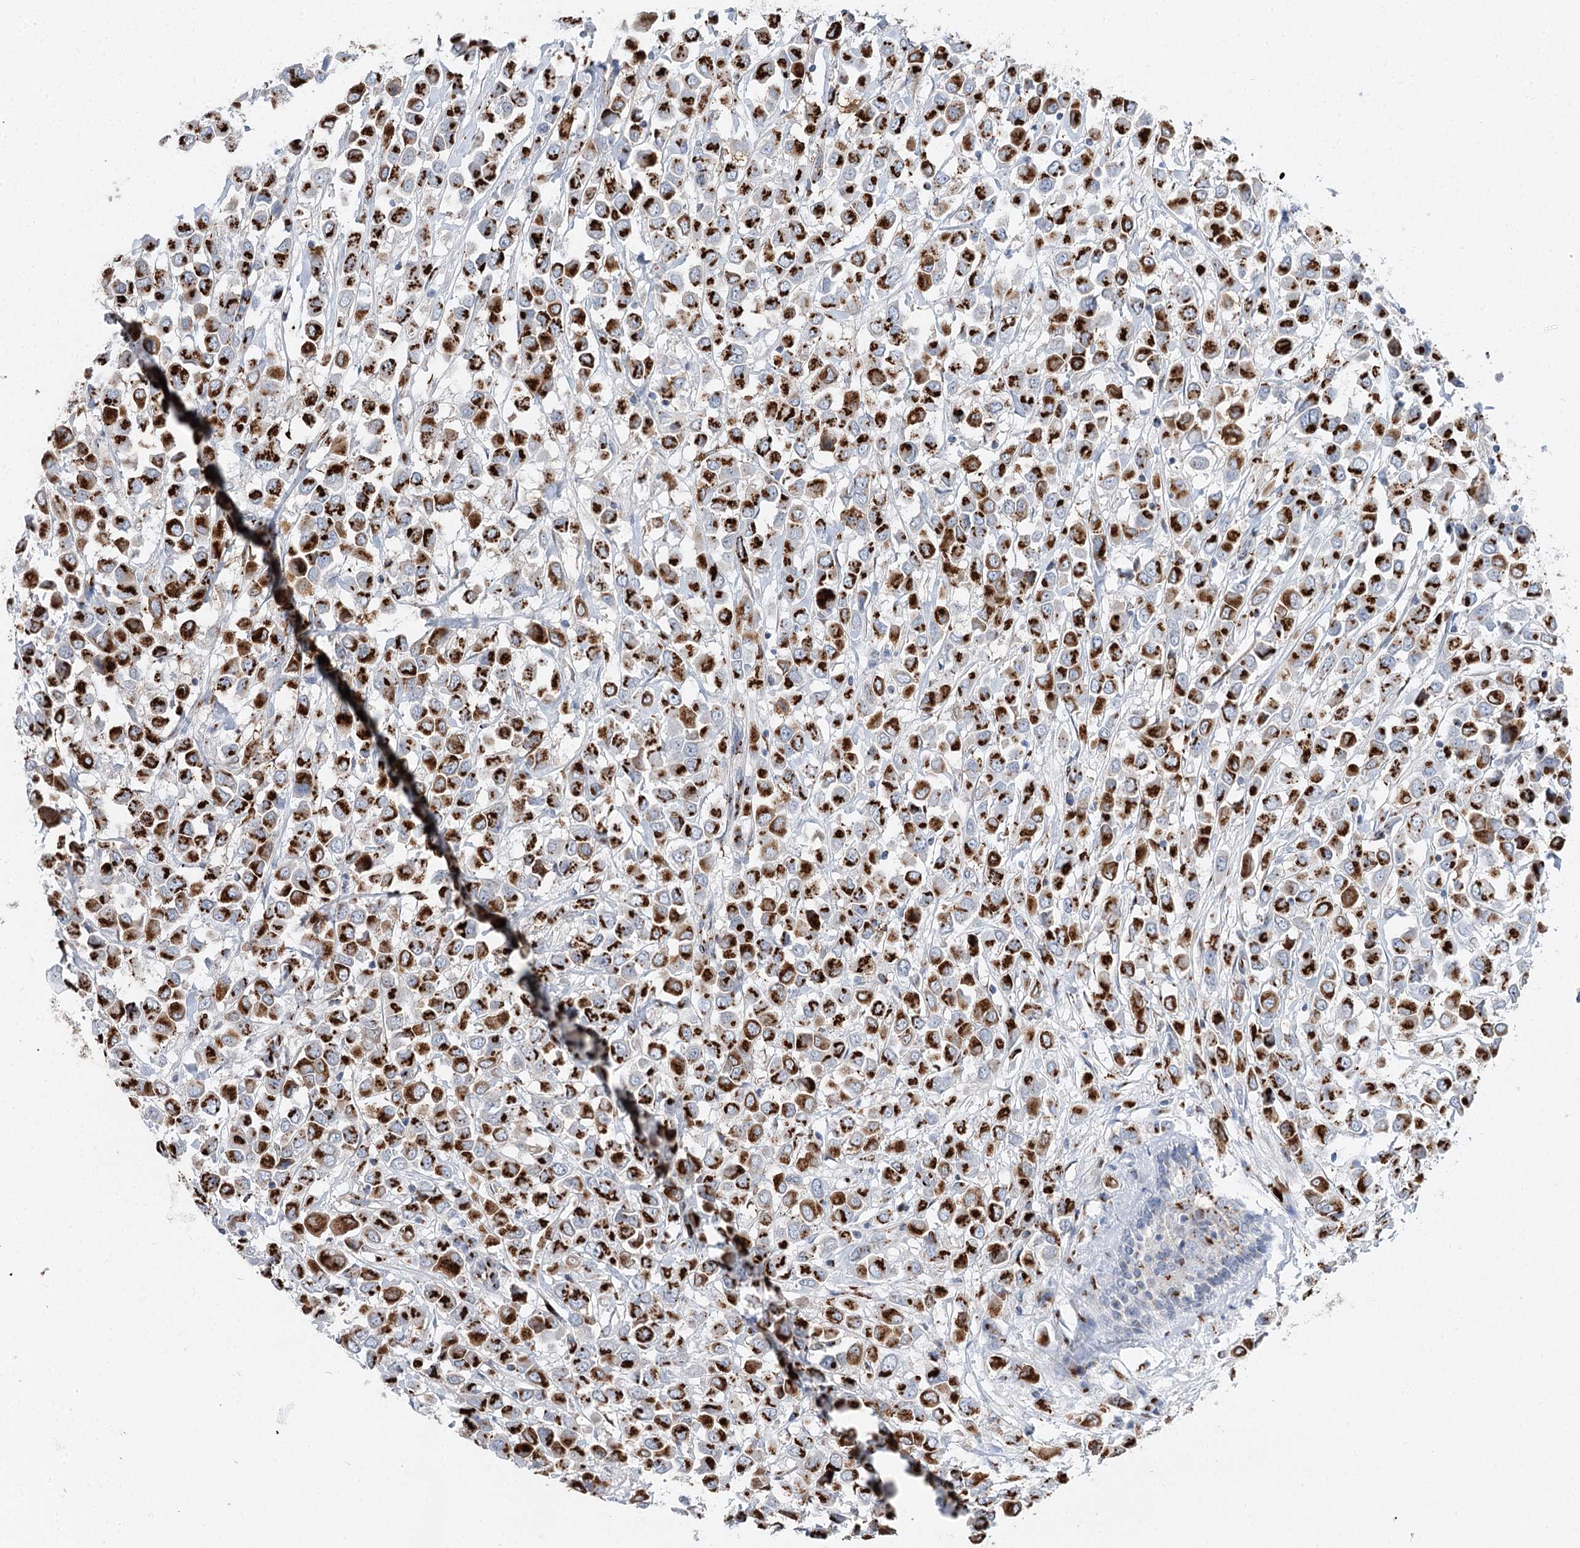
{"staining": {"intensity": "strong", "quantity": ">75%", "location": "cytoplasmic/membranous"}, "tissue": "breast cancer", "cell_type": "Tumor cells", "image_type": "cancer", "snomed": [{"axis": "morphology", "description": "Duct carcinoma"}, {"axis": "topography", "description": "Breast"}], "caption": "This is an image of immunohistochemistry staining of breast cancer, which shows strong staining in the cytoplasmic/membranous of tumor cells.", "gene": "TMEM165", "patient": {"sex": "female", "age": 61}}